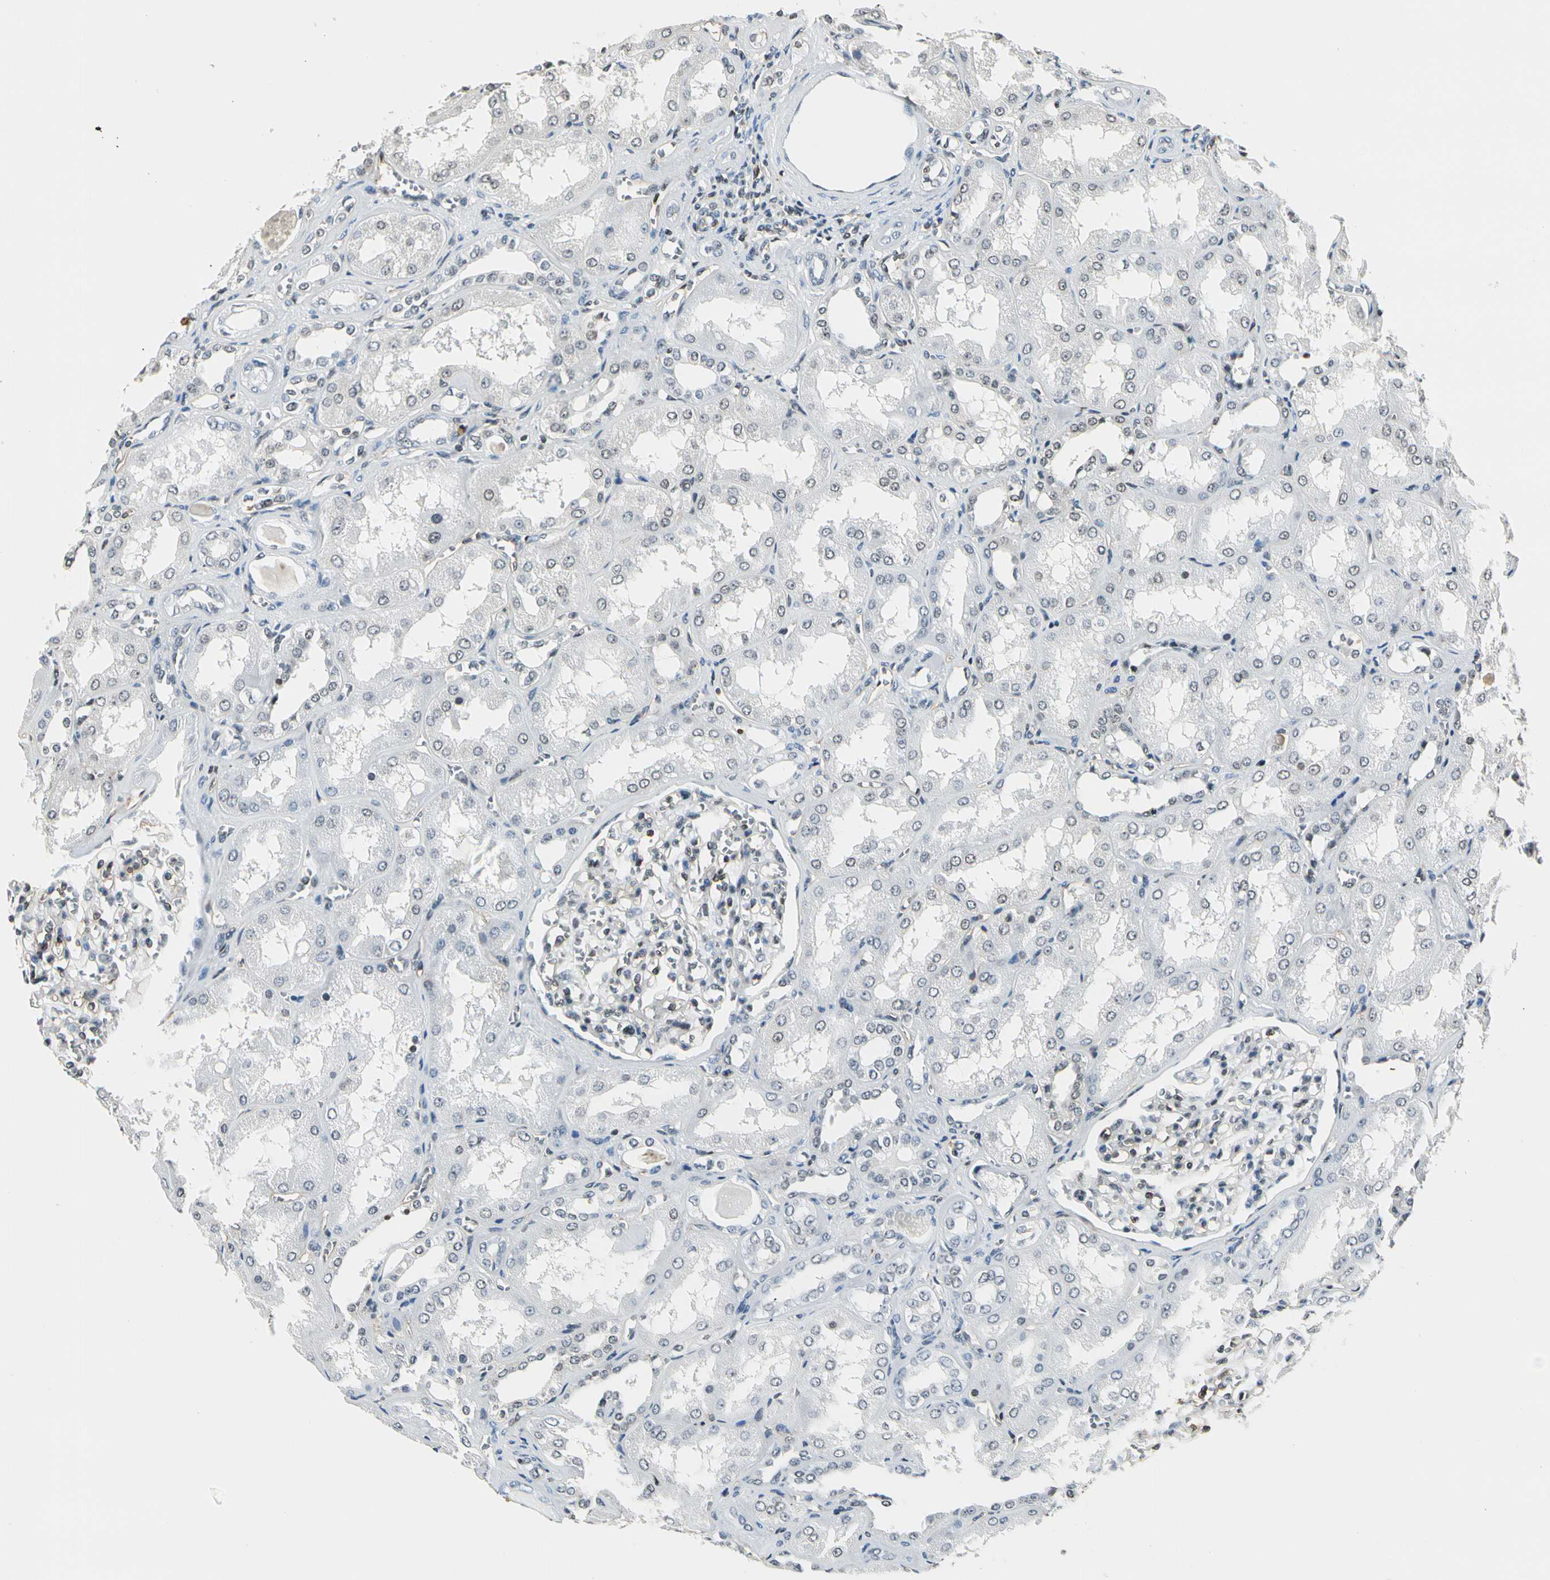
{"staining": {"intensity": "weak", "quantity": "<25%", "location": "nuclear"}, "tissue": "kidney", "cell_type": "Cells in glomeruli", "image_type": "normal", "snomed": [{"axis": "morphology", "description": "Normal tissue, NOS"}, {"axis": "topography", "description": "Kidney"}], "caption": "Human kidney stained for a protein using IHC demonstrates no positivity in cells in glomeruli.", "gene": "FER", "patient": {"sex": "male", "age": 61}}